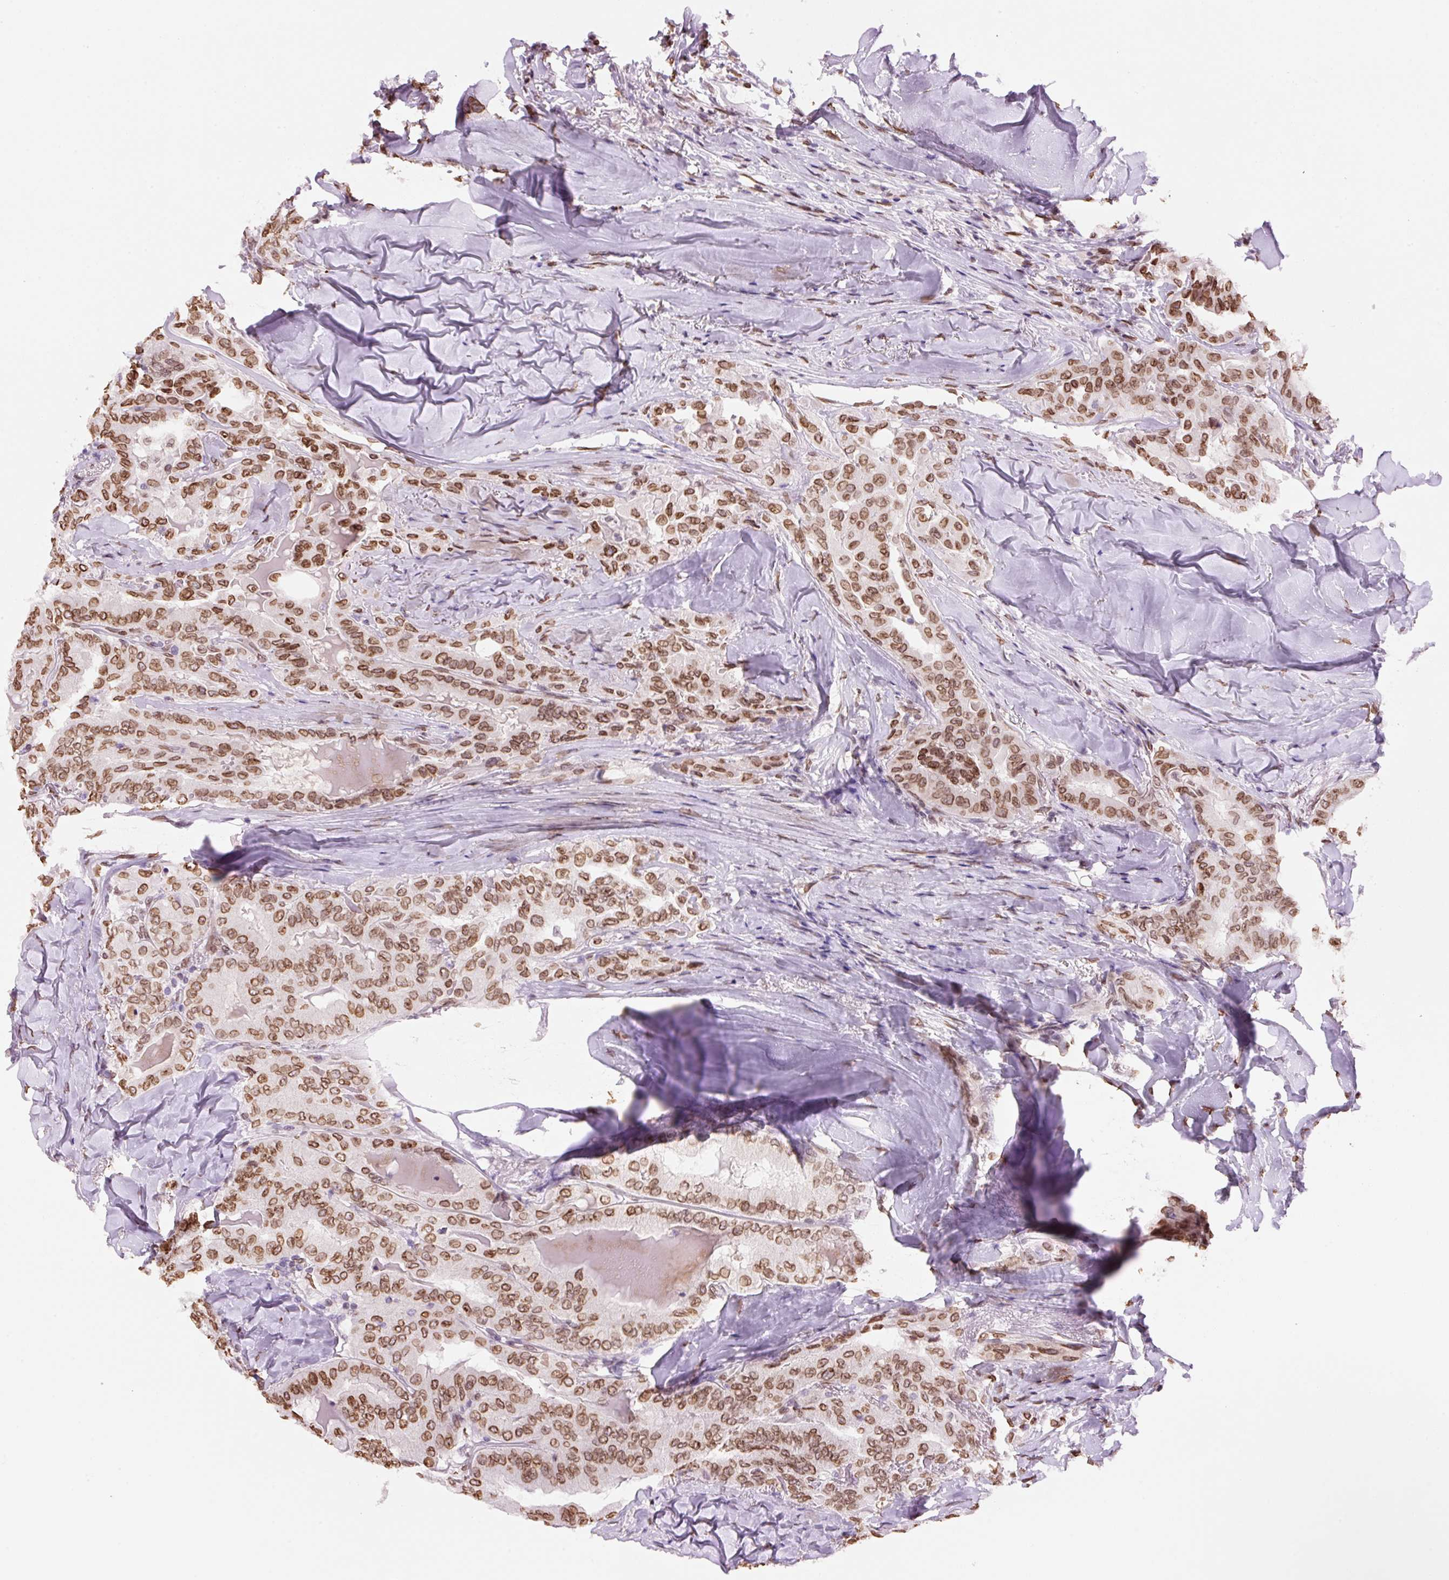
{"staining": {"intensity": "moderate", "quantity": ">75%", "location": "cytoplasmic/membranous,nuclear"}, "tissue": "thyroid cancer", "cell_type": "Tumor cells", "image_type": "cancer", "snomed": [{"axis": "morphology", "description": "Papillary adenocarcinoma, NOS"}, {"axis": "topography", "description": "Thyroid gland"}], "caption": "A micrograph of thyroid papillary adenocarcinoma stained for a protein exhibits moderate cytoplasmic/membranous and nuclear brown staining in tumor cells. The protein of interest is shown in brown color, while the nuclei are stained blue.", "gene": "ZNF224", "patient": {"sex": "female", "age": 68}}